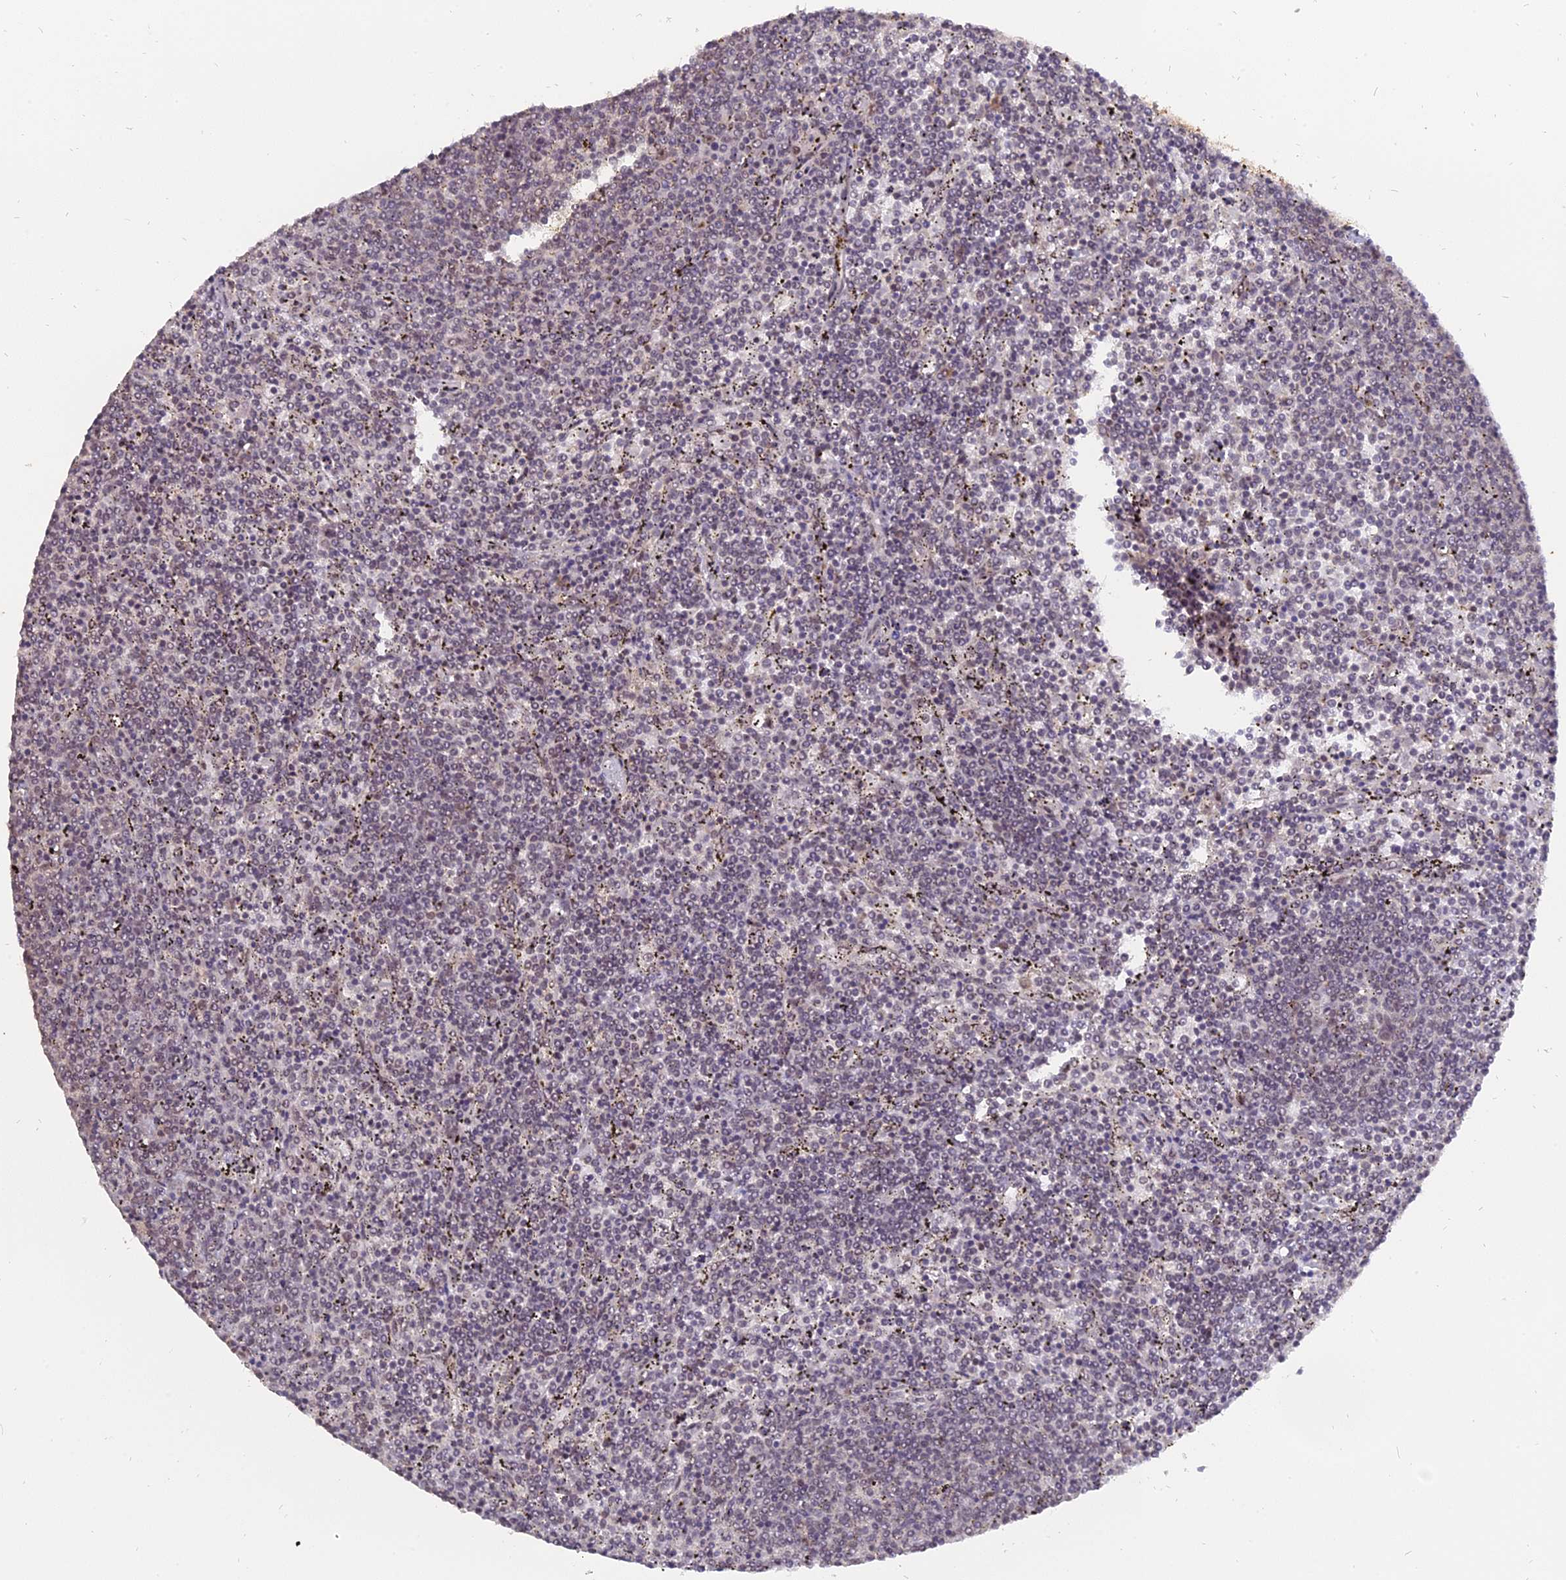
{"staining": {"intensity": "weak", "quantity": "<25%", "location": "nuclear"}, "tissue": "lymphoma", "cell_type": "Tumor cells", "image_type": "cancer", "snomed": [{"axis": "morphology", "description": "Malignant lymphoma, non-Hodgkin's type, Low grade"}, {"axis": "topography", "description": "Spleen"}], "caption": "This photomicrograph is of lymphoma stained with IHC to label a protein in brown with the nuclei are counter-stained blue. There is no expression in tumor cells. The staining was performed using DAB (3,3'-diaminobenzidine) to visualize the protein expression in brown, while the nuclei were stained in blue with hematoxylin (Magnification: 20x).", "gene": "NR1H3", "patient": {"sex": "female", "age": 50}}